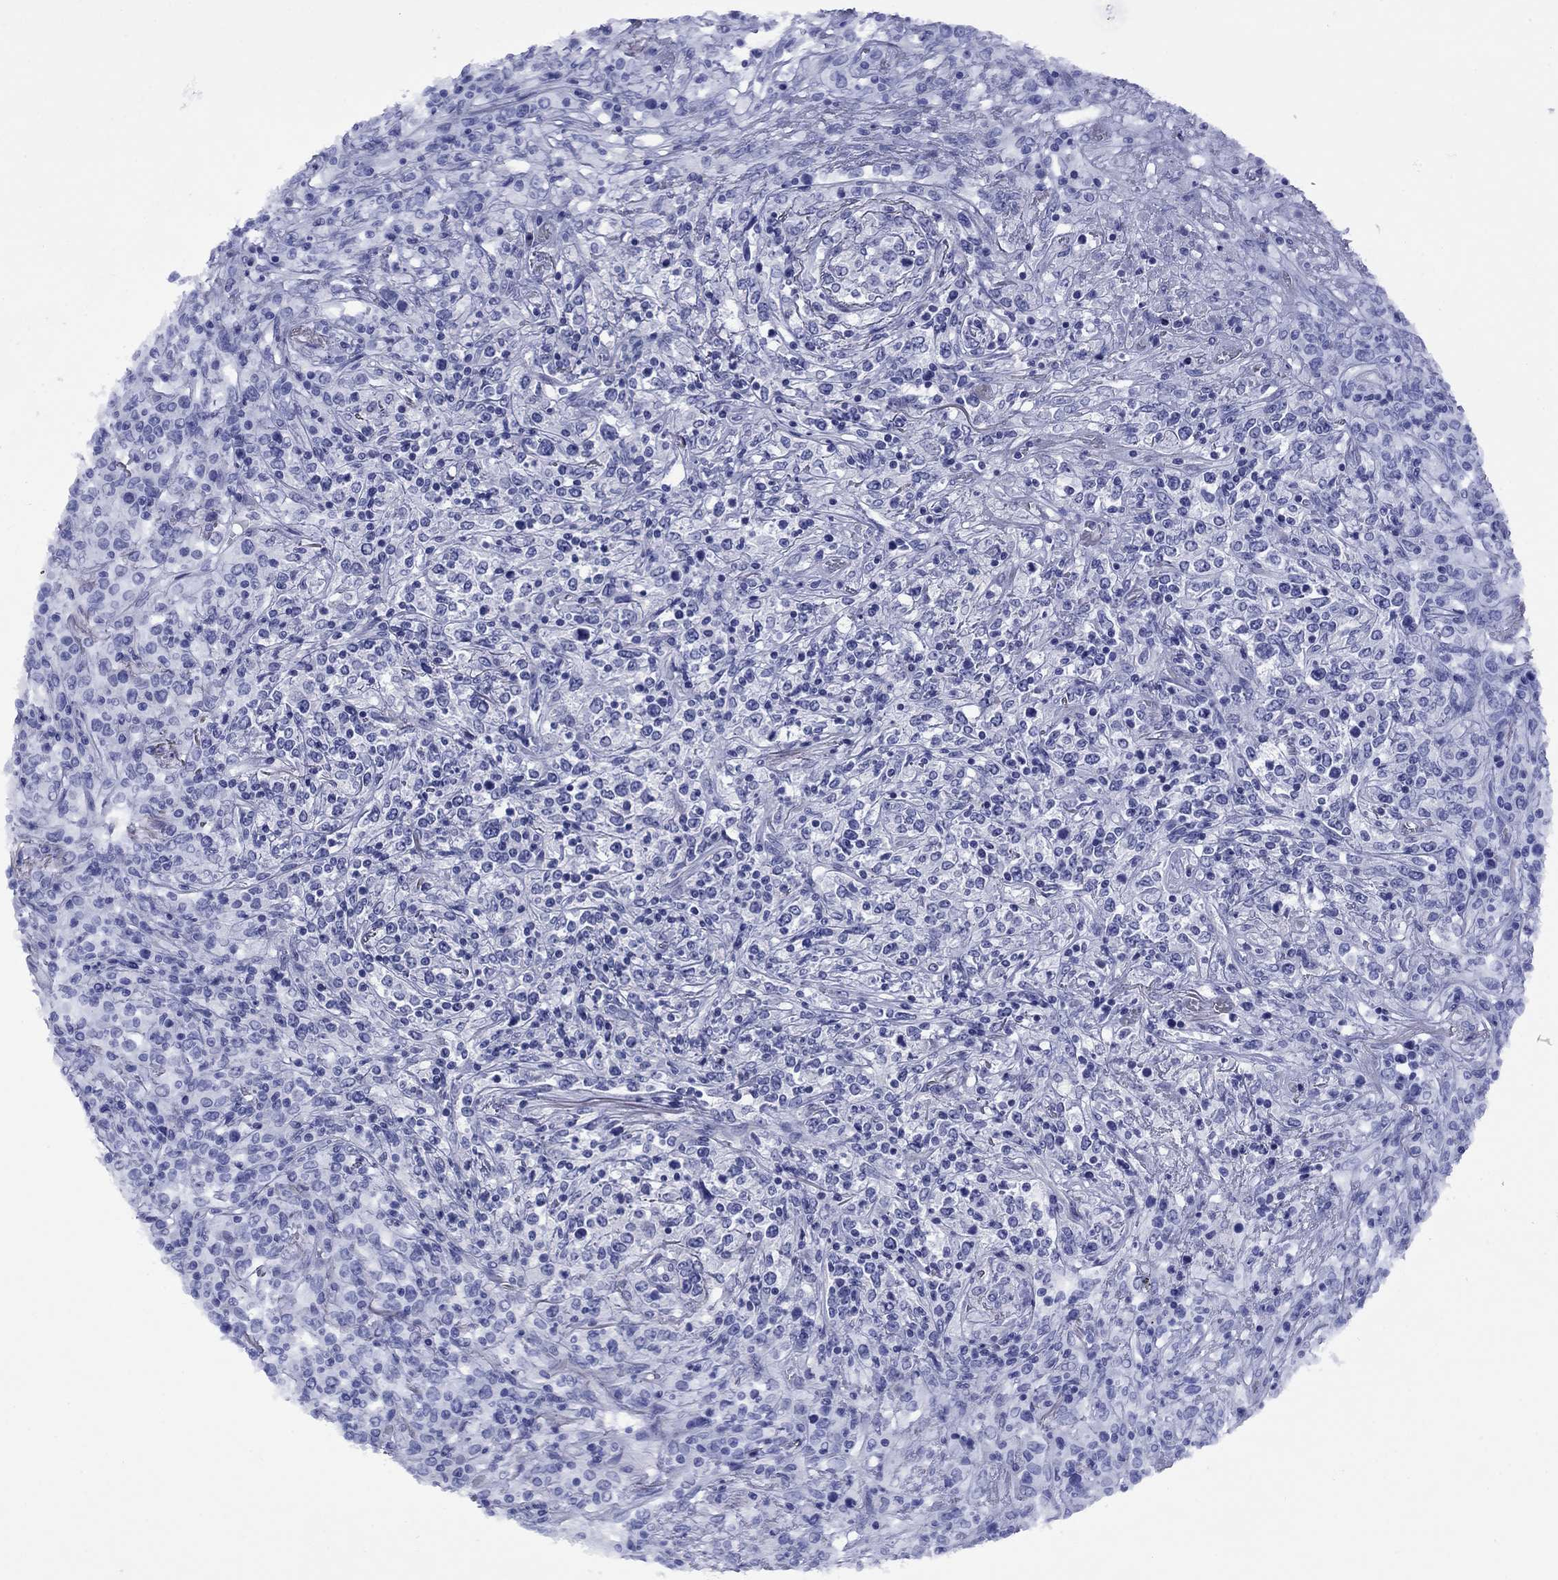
{"staining": {"intensity": "negative", "quantity": "none", "location": "none"}, "tissue": "lymphoma", "cell_type": "Tumor cells", "image_type": "cancer", "snomed": [{"axis": "morphology", "description": "Malignant lymphoma, non-Hodgkin's type, High grade"}, {"axis": "topography", "description": "Lung"}], "caption": "Micrograph shows no protein positivity in tumor cells of lymphoma tissue.", "gene": "ROM1", "patient": {"sex": "male", "age": 79}}